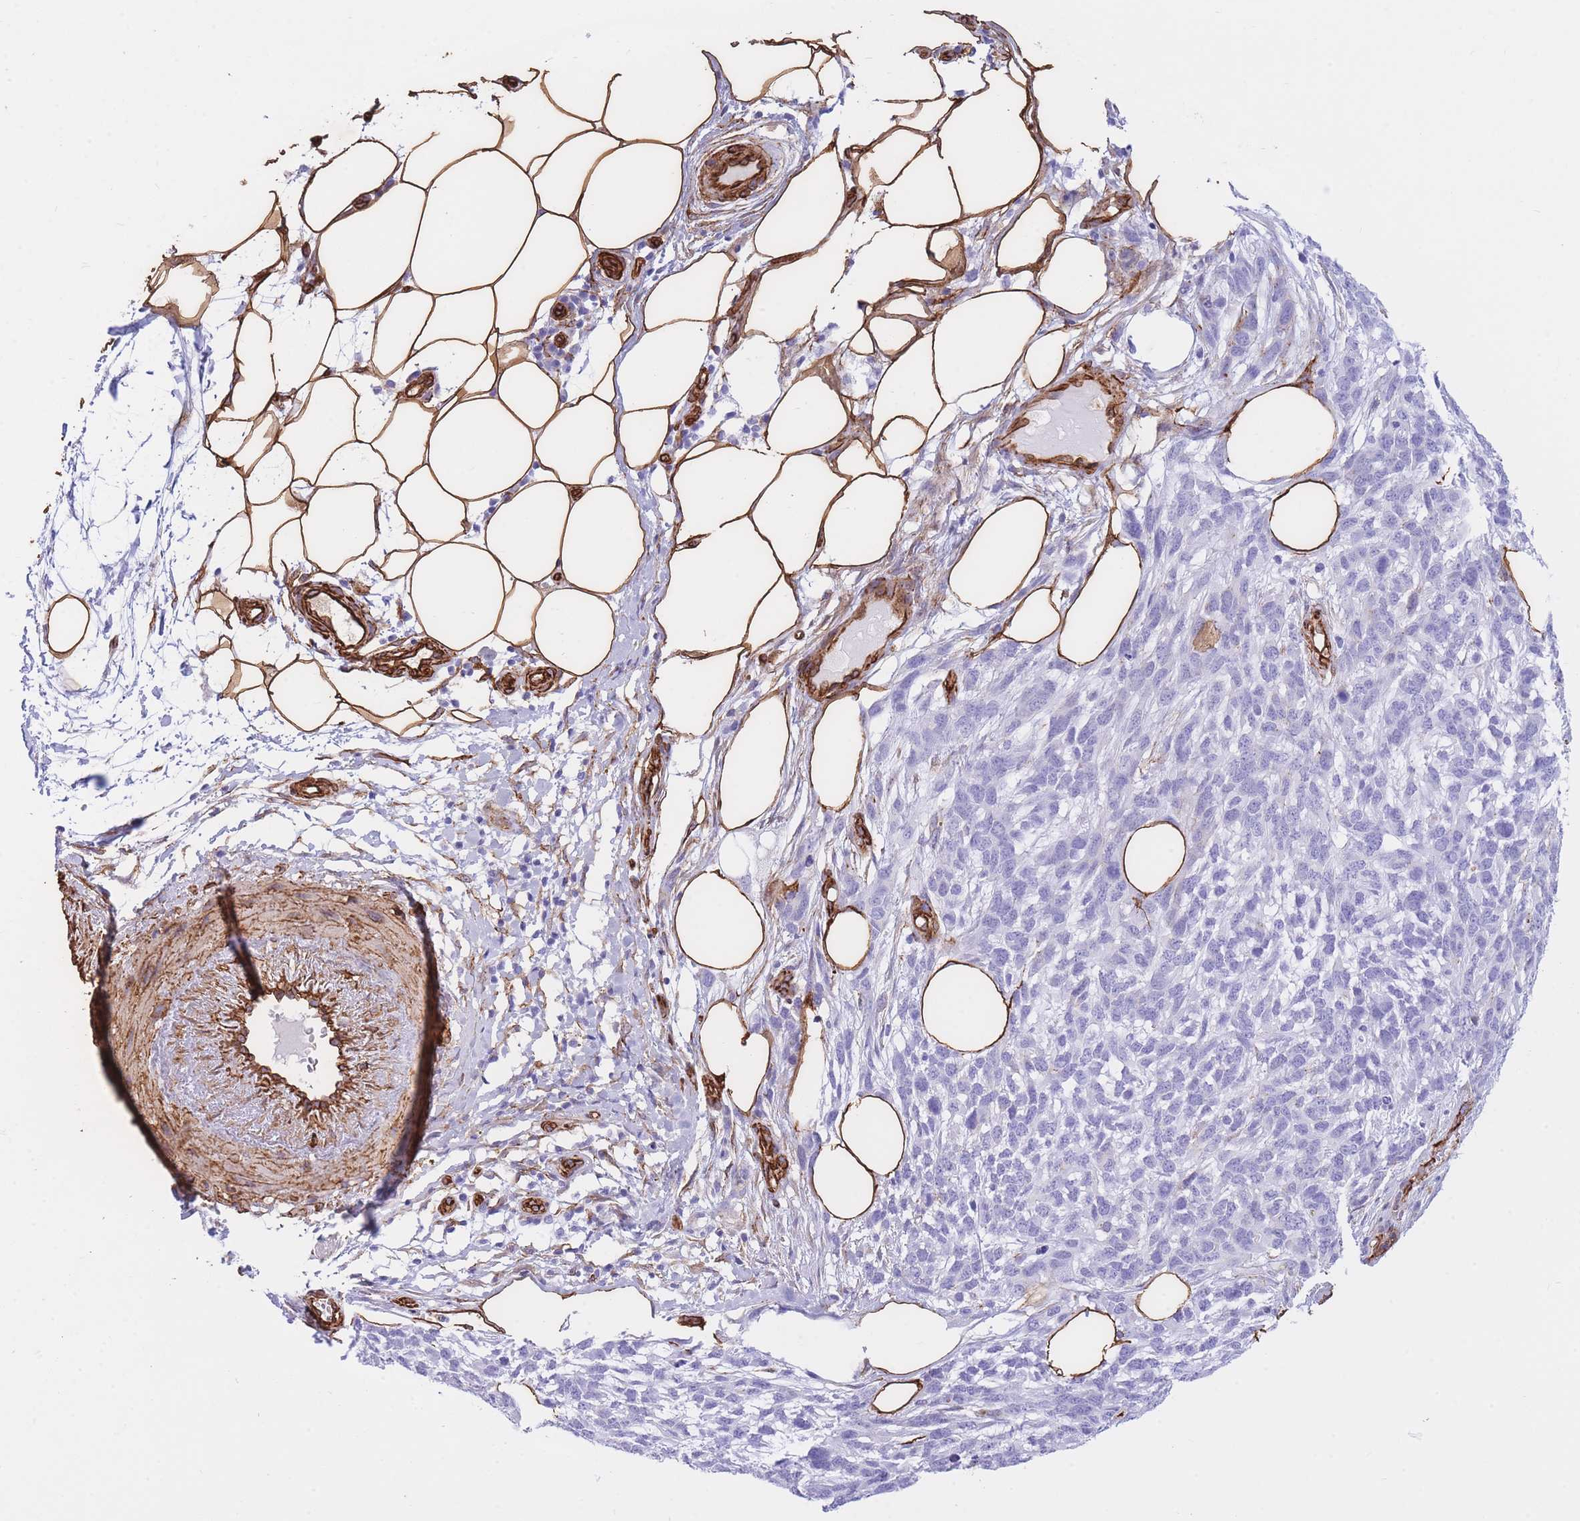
{"staining": {"intensity": "negative", "quantity": "none", "location": "none"}, "tissue": "melanoma", "cell_type": "Tumor cells", "image_type": "cancer", "snomed": [{"axis": "morphology", "description": "Normal morphology"}, {"axis": "morphology", "description": "Malignant melanoma, NOS"}, {"axis": "topography", "description": "Skin"}], "caption": "Malignant melanoma stained for a protein using immunohistochemistry (IHC) demonstrates no positivity tumor cells.", "gene": "CAVIN1", "patient": {"sex": "female", "age": 72}}